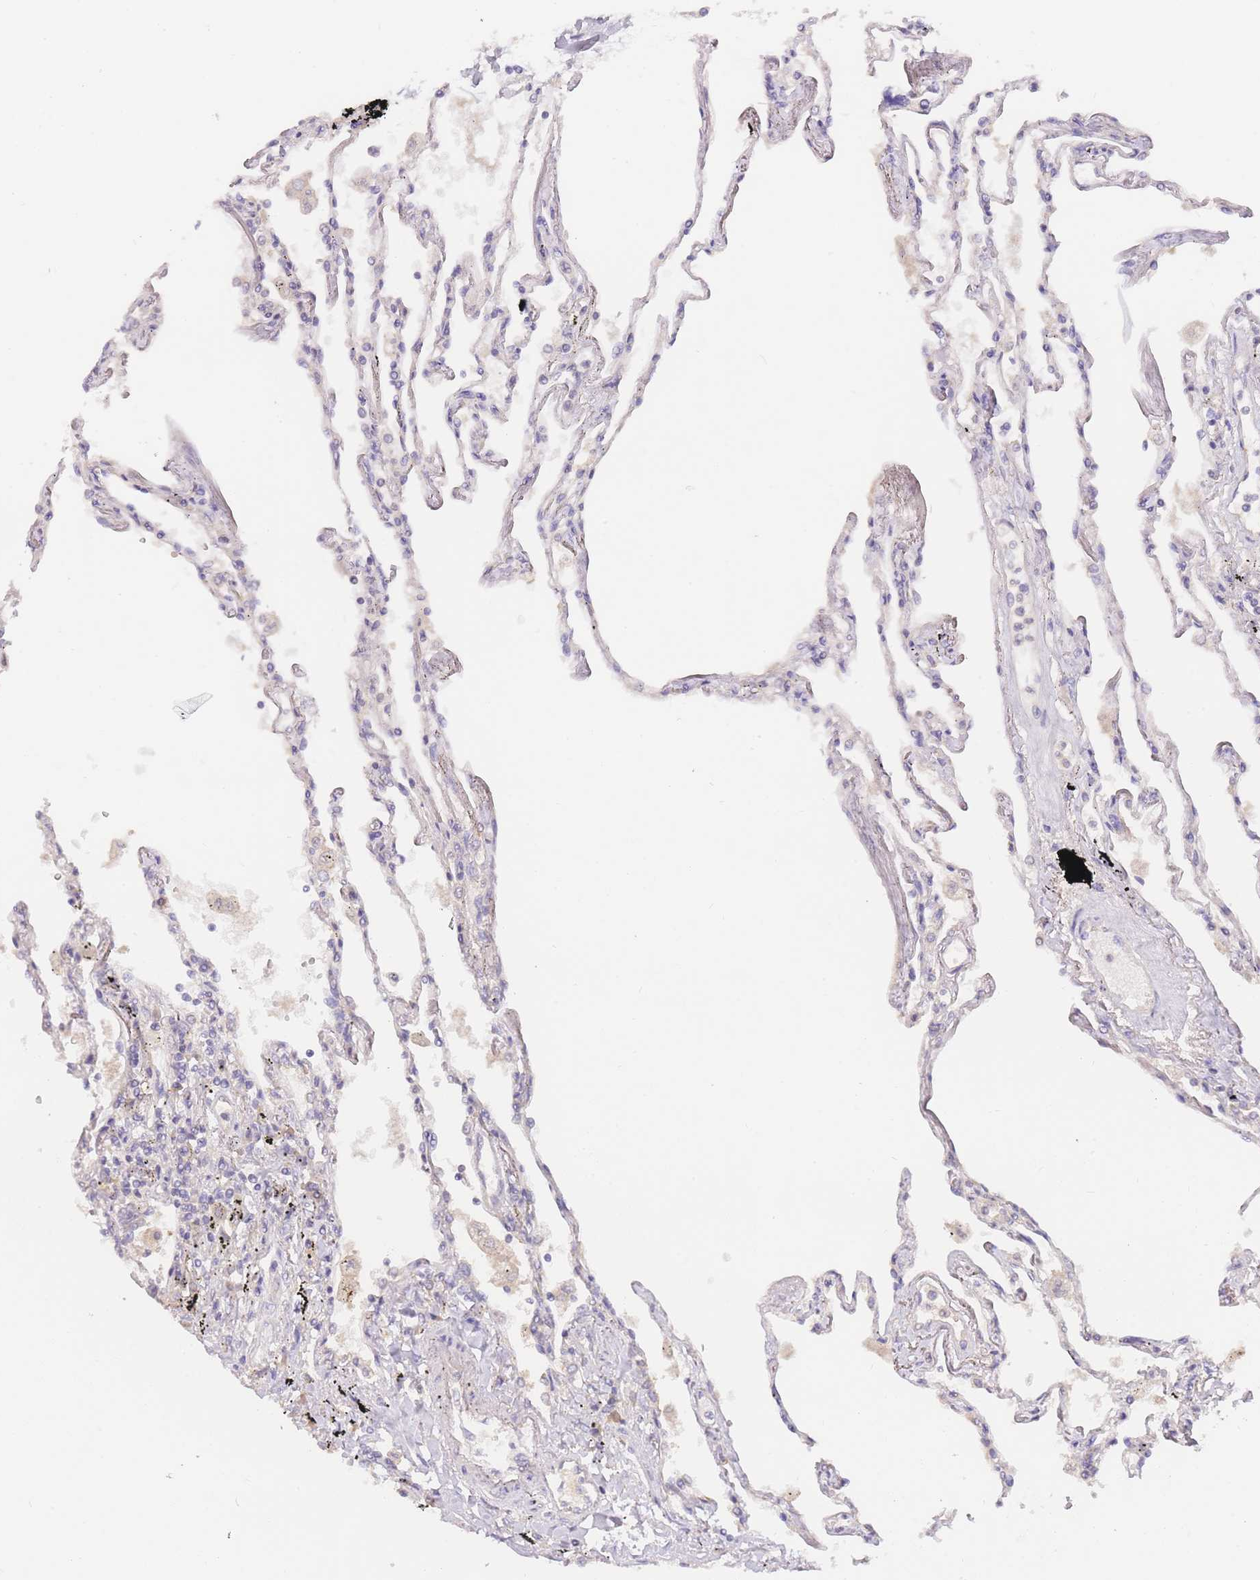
{"staining": {"intensity": "negative", "quantity": "none", "location": "none"}, "tissue": "lung", "cell_type": "Alveolar cells", "image_type": "normal", "snomed": [{"axis": "morphology", "description": "Normal tissue, NOS"}, {"axis": "topography", "description": "Lung"}], "caption": "The histopathology image displays no significant staining in alveolar cells of lung. (DAB immunohistochemistry (IHC), high magnification).", "gene": "ZNF577", "patient": {"sex": "female", "age": 67}}